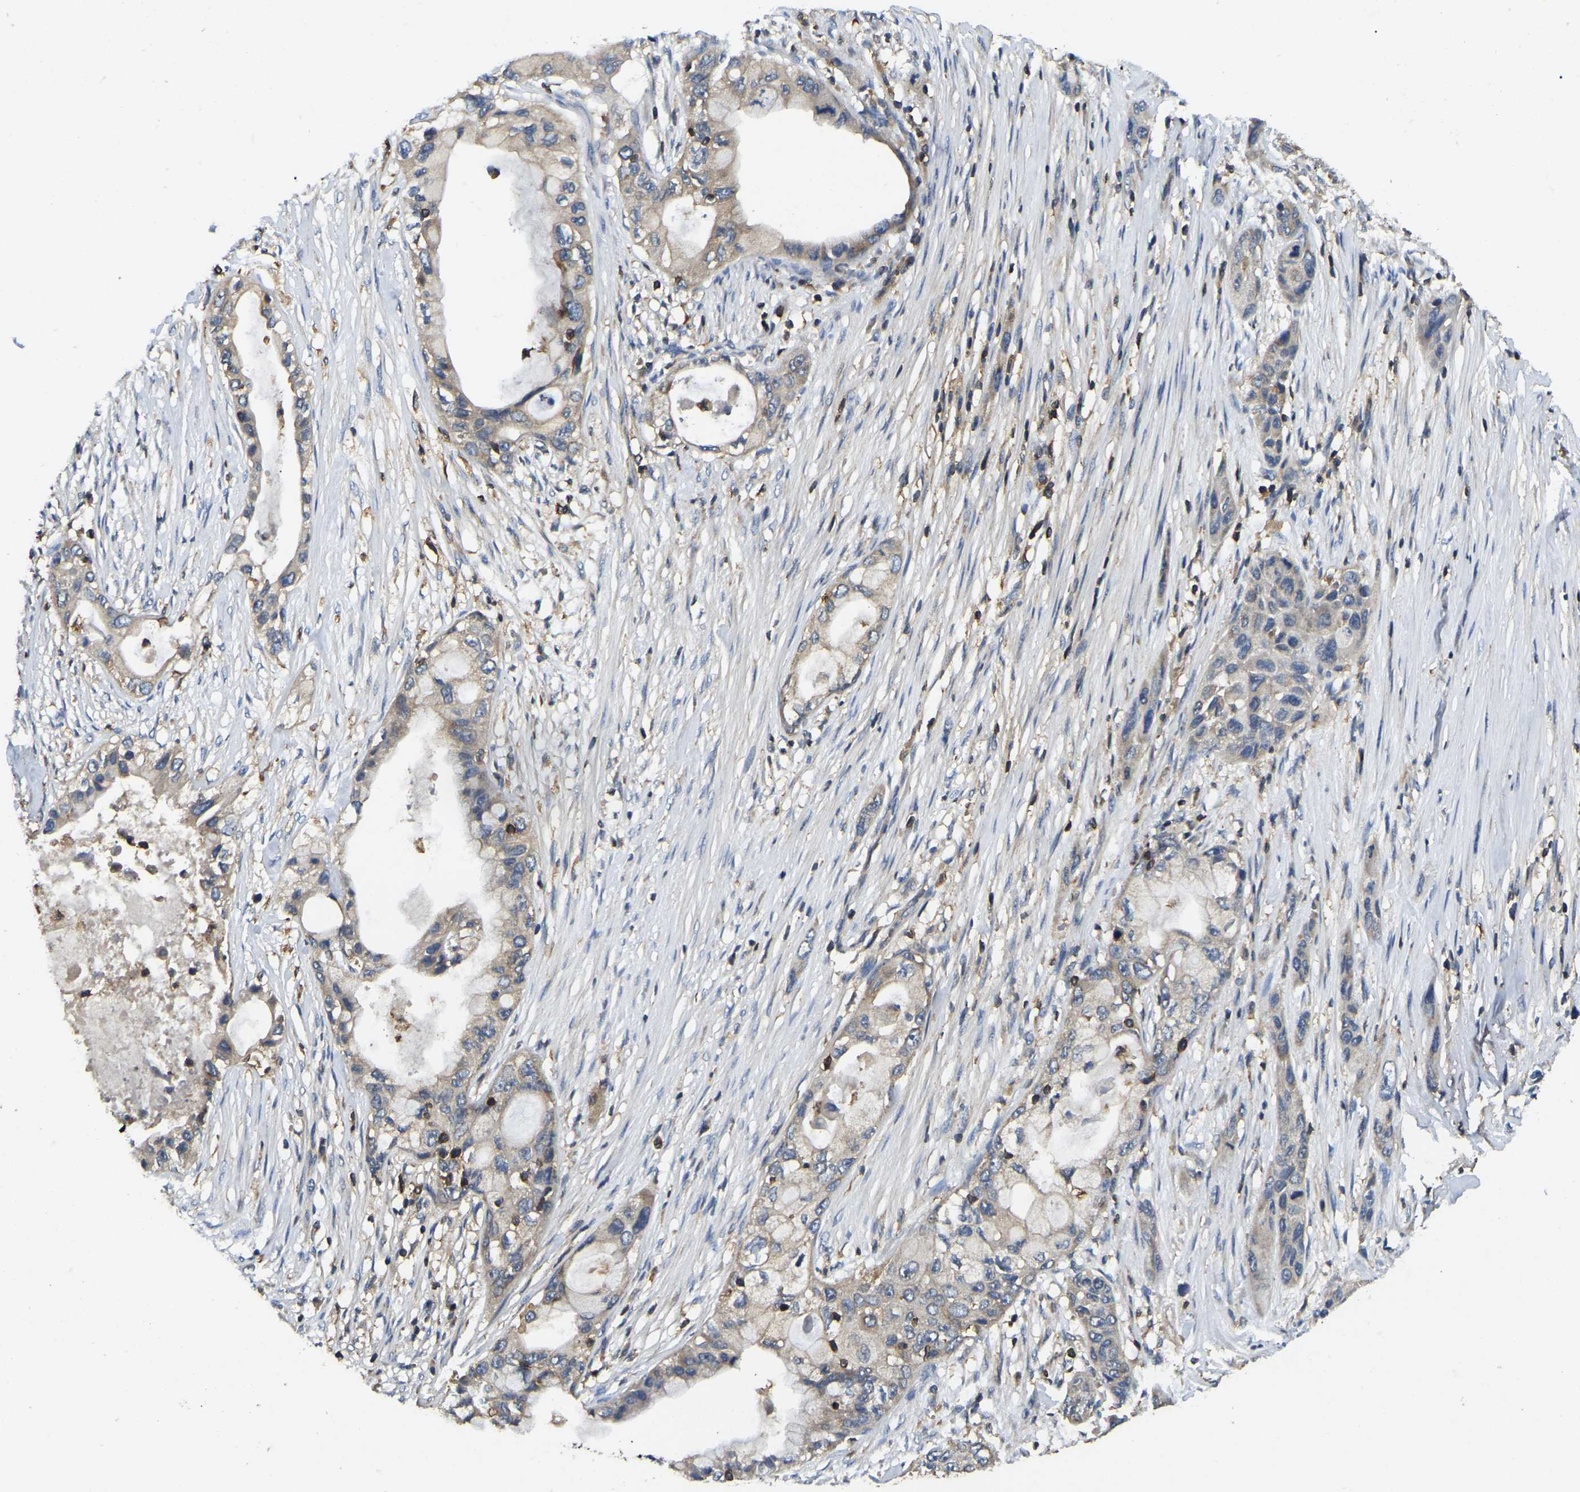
{"staining": {"intensity": "weak", "quantity": "<25%", "location": "cytoplasmic/membranous"}, "tissue": "pancreatic cancer", "cell_type": "Tumor cells", "image_type": "cancer", "snomed": [{"axis": "morphology", "description": "Adenocarcinoma, NOS"}, {"axis": "topography", "description": "Pancreas"}], "caption": "Tumor cells show no significant protein expression in pancreatic adenocarcinoma.", "gene": "SMPD2", "patient": {"sex": "male", "age": 53}}